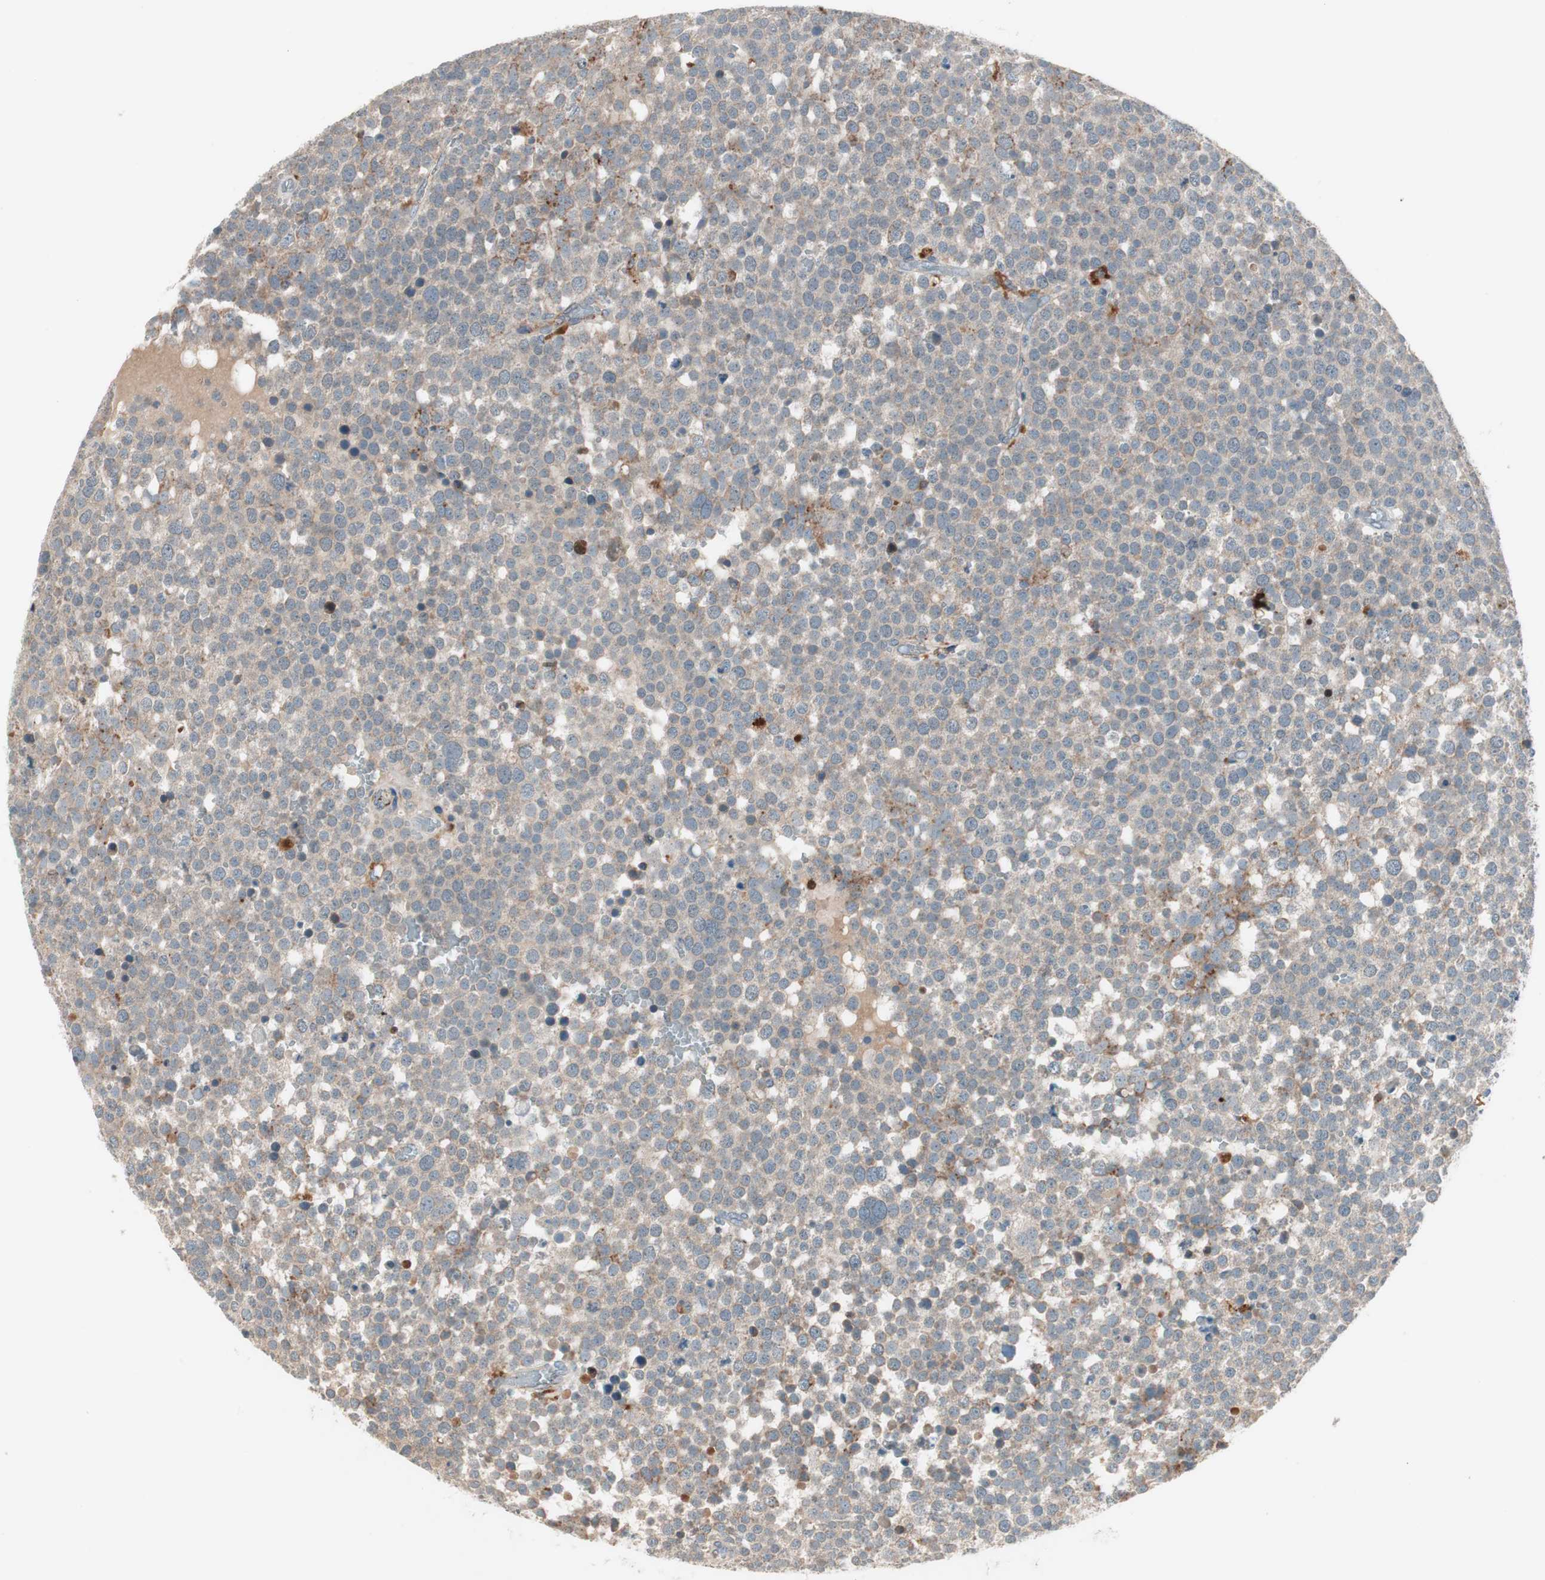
{"staining": {"intensity": "moderate", "quantity": "25%-75%", "location": "cytoplasmic/membranous"}, "tissue": "testis cancer", "cell_type": "Tumor cells", "image_type": "cancer", "snomed": [{"axis": "morphology", "description": "Seminoma, NOS"}, {"axis": "topography", "description": "Testis"}], "caption": "There is medium levels of moderate cytoplasmic/membranous positivity in tumor cells of seminoma (testis), as demonstrated by immunohistochemical staining (brown color).", "gene": "FGFR4", "patient": {"sex": "male", "age": 71}}